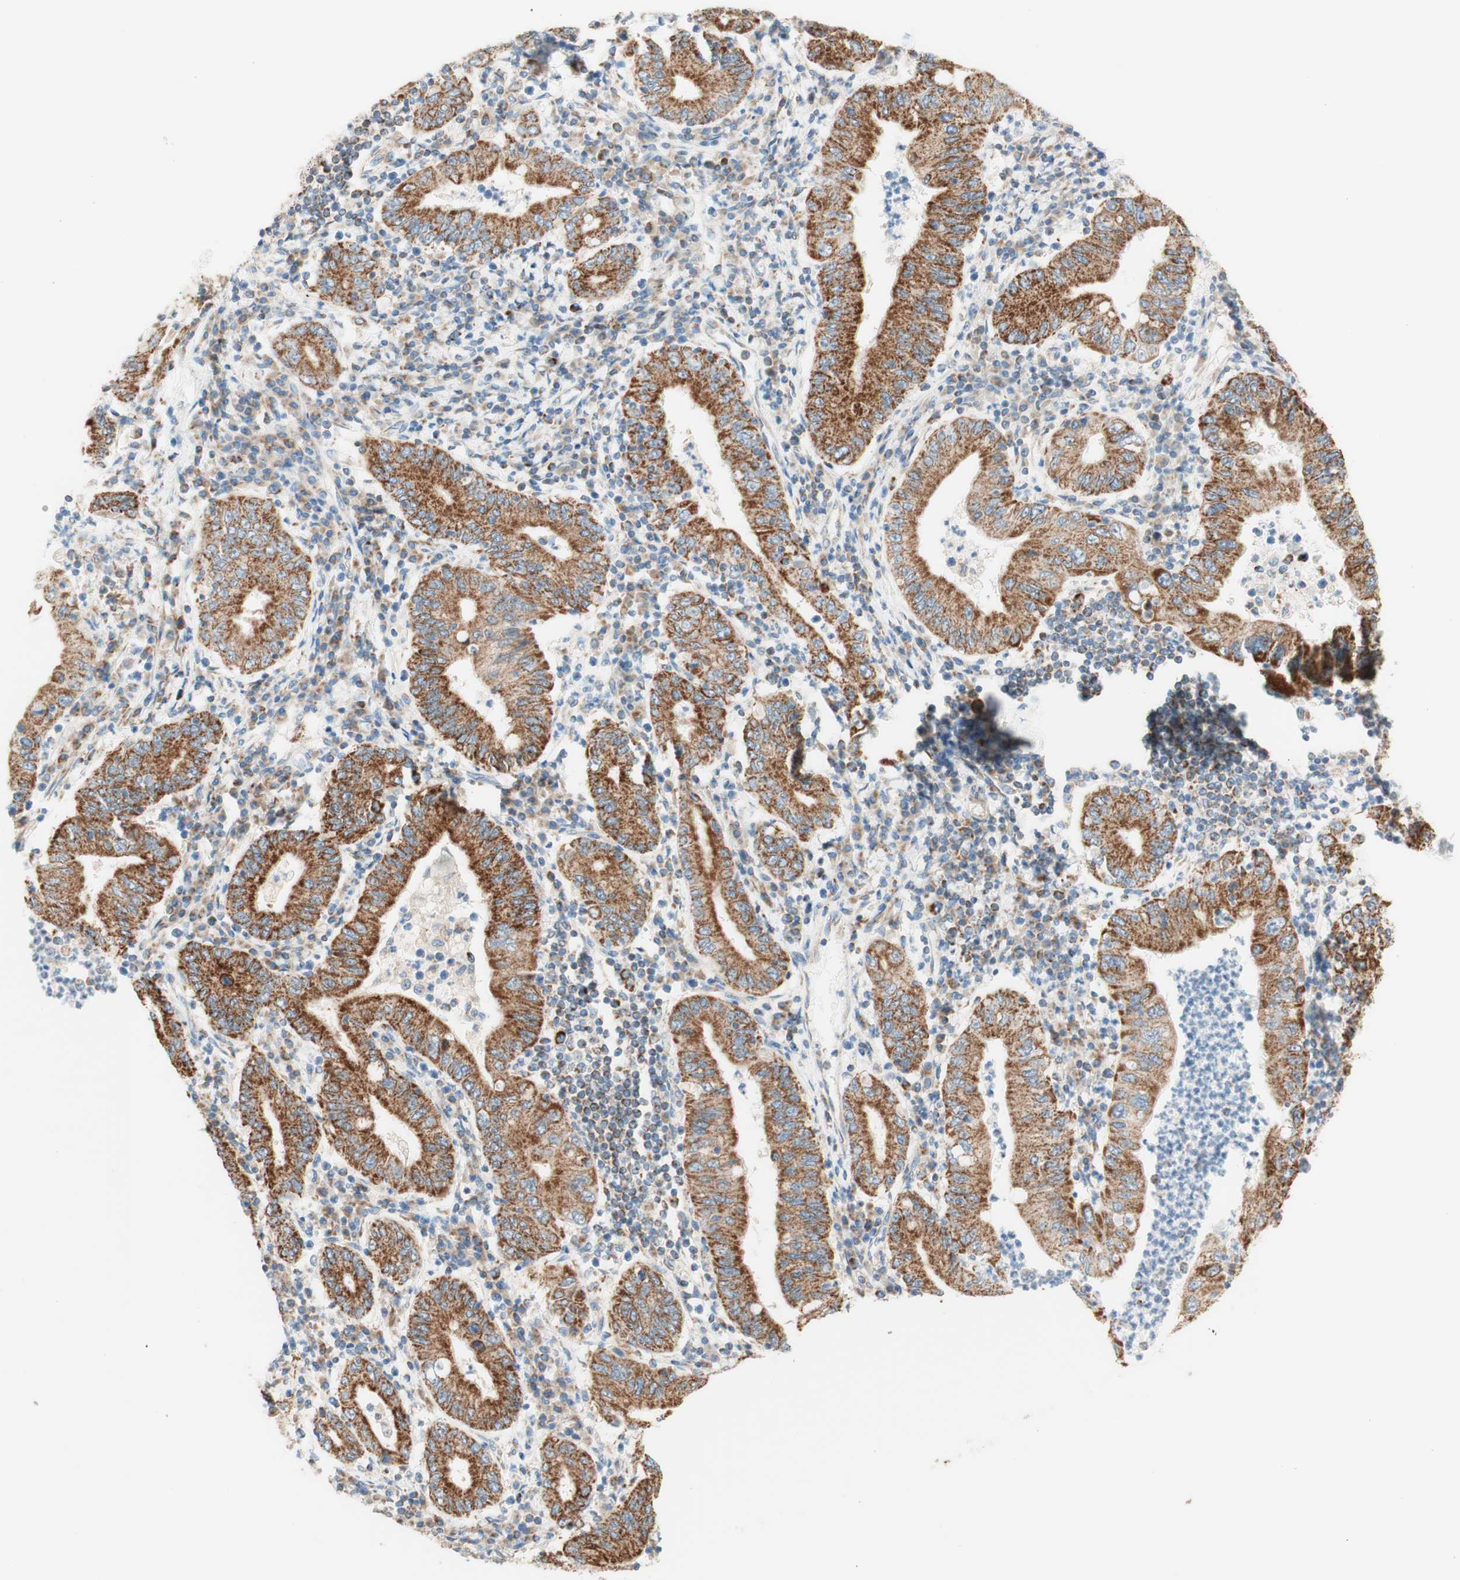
{"staining": {"intensity": "strong", "quantity": ">75%", "location": "cytoplasmic/membranous"}, "tissue": "stomach cancer", "cell_type": "Tumor cells", "image_type": "cancer", "snomed": [{"axis": "morphology", "description": "Normal tissue, NOS"}, {"axis": "morphology", "description": "Adenocarcinoma, NOS"}, {"axis": "topography", "description": "Esophagus"}, {"axis": "topography", "description": "Stomach, upper"}, {"axis": "topography", "description": "Peripheral nerve tissue"}], "caption": "Strong cytoplasmic/membranous positivity for a protein is appreciated in approximately >75% of tumor cells of stomach cancer (adenocarcinoma) using immunohistochemistry (IHC).", "gene": "TOMM20", "patient": {"sex": "male", "age": 62}}